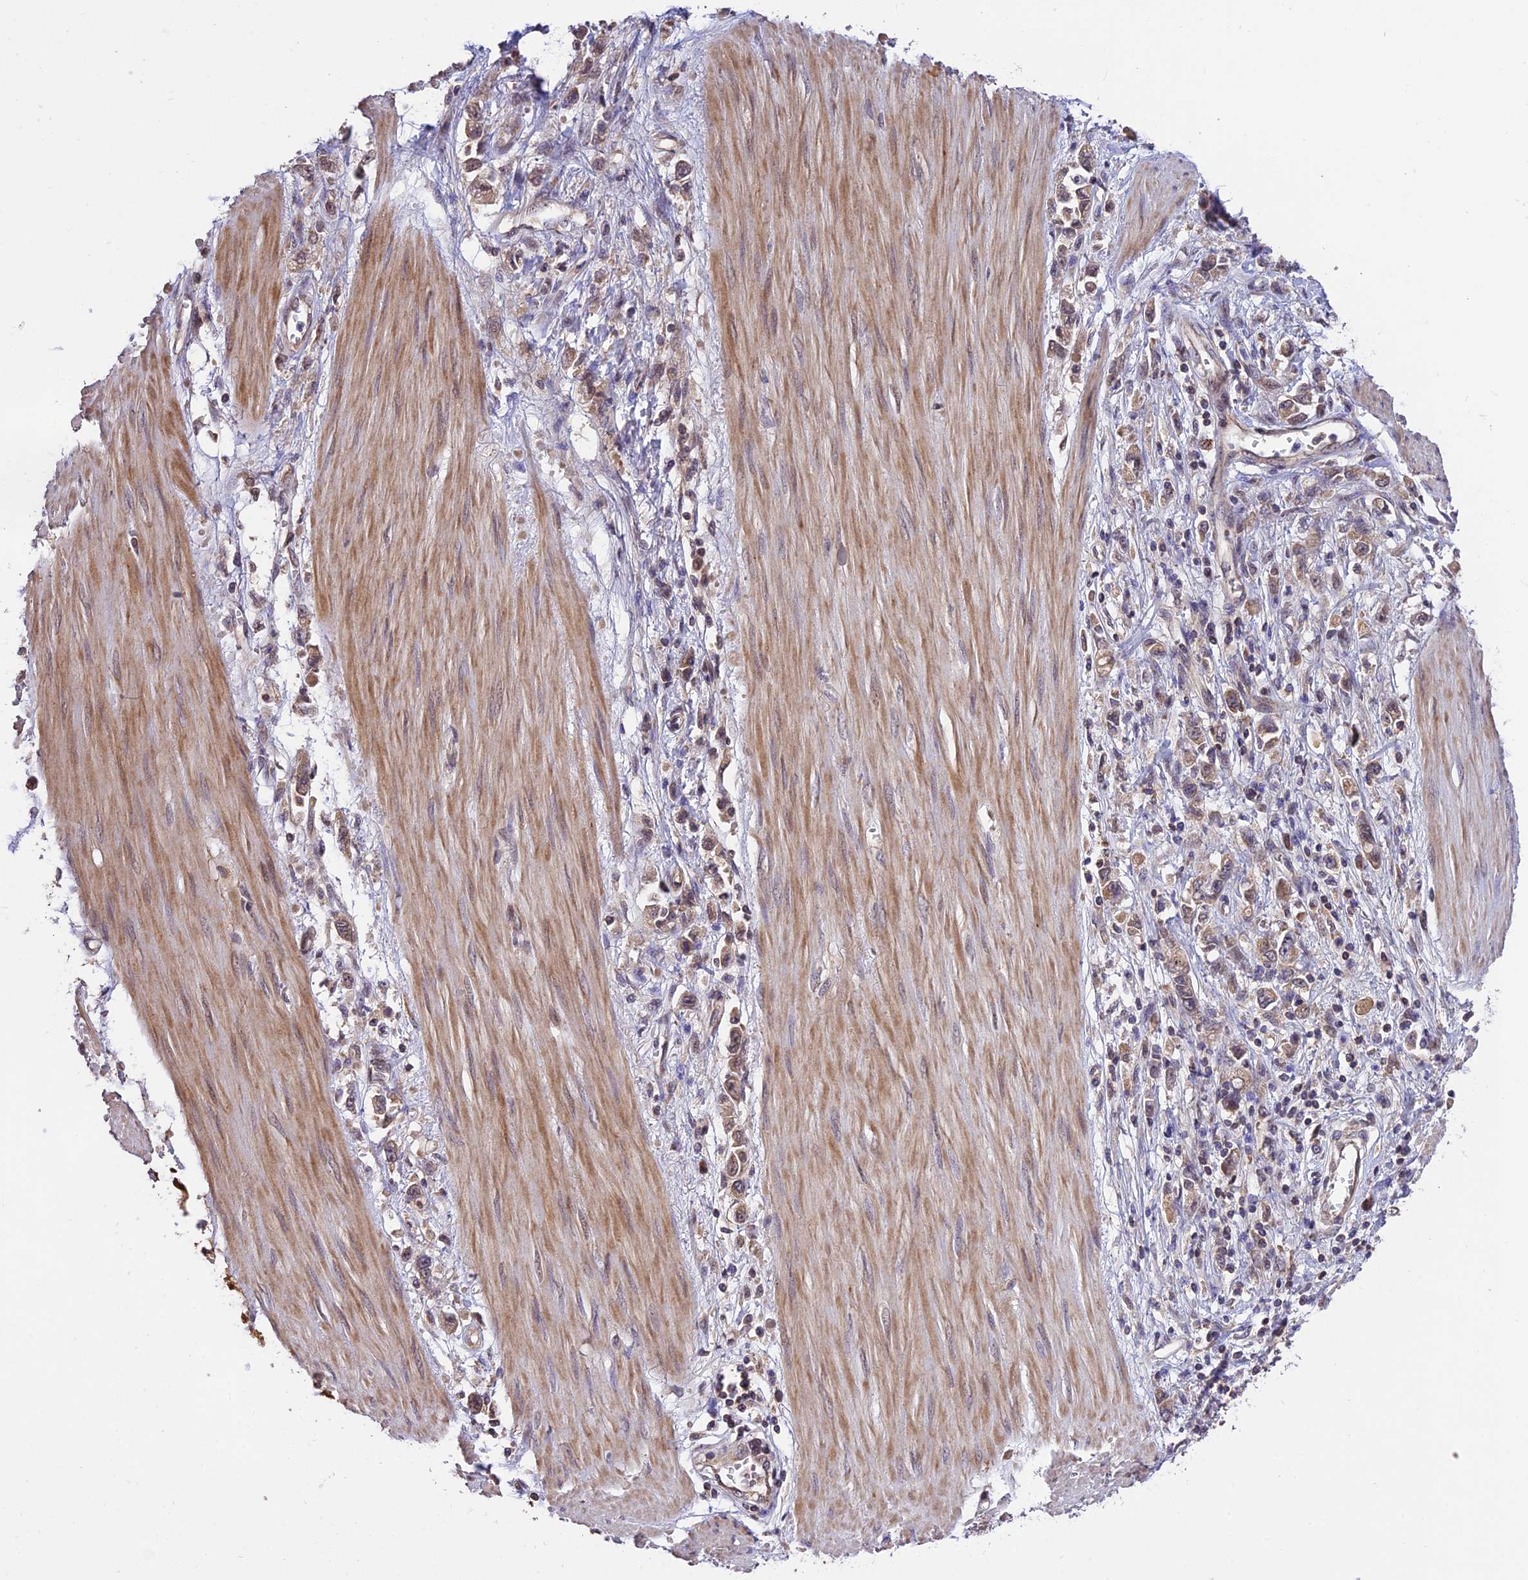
{"staining": {"intensity": "moderate", "quantity": ">75%", "location": "cytoplasmic/membranous,nuclear"}, "tissue": "stomach cancer", "cell_type": "Tumor cells", "image_type": "cancer", "snomed": [{"axis": "morphology", "description": "Adenocarcinoma, NOS"}, {"axis": "topography", "description": "Stomach"}], "caption": "IHC micrograph of neoplastic tissue: stomach adenocarcinoma stained using immunohistochemistry displays medium levels of moderate protein expression localized specifically in the cytoplasmic/membranous and nuclear of tumor cells, appearing as a cytoplasmic/membranous and nuclear brown color.", "gene": "MNS1", "patient": {"sex": "female", "age": 76}}